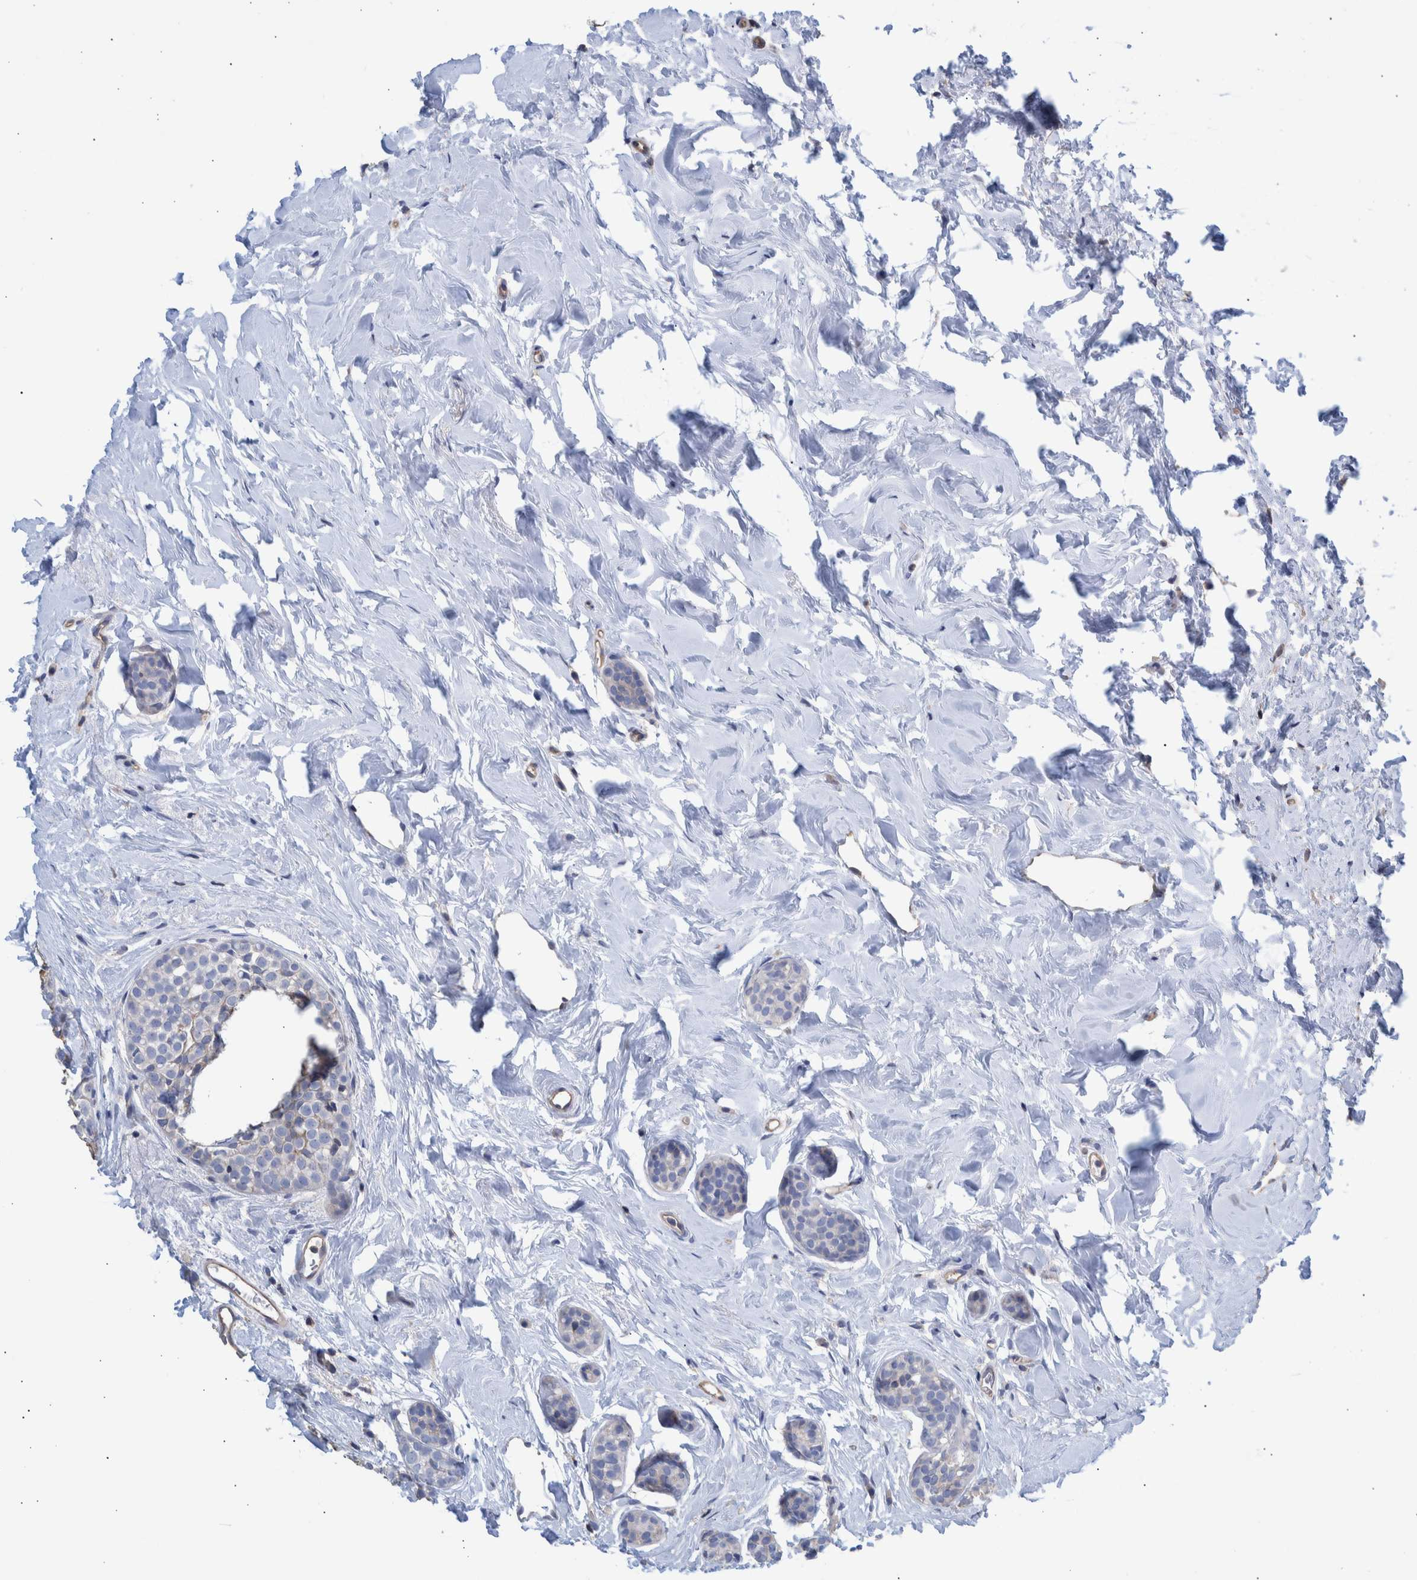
{"staining": {"intensity": "negative", "quantity": "none", "location": "none"}, "tissue": "breast cancer", "cell_type": "Tumor cells", "image_type": "cancer", "snomed": [{"axis": "morphology", "description": "Duct carcinoma"}, {"axis": "topography", "description": "Breast"}], "caption": "Tumor cells are negative for brown protein staining in breast cancer (intraductal carcinoma). (Brightfield microscopy of DAB IHC at high magnification).", "gene": "PPP3CC", "patient": {"sex": "female", "age": 55}}